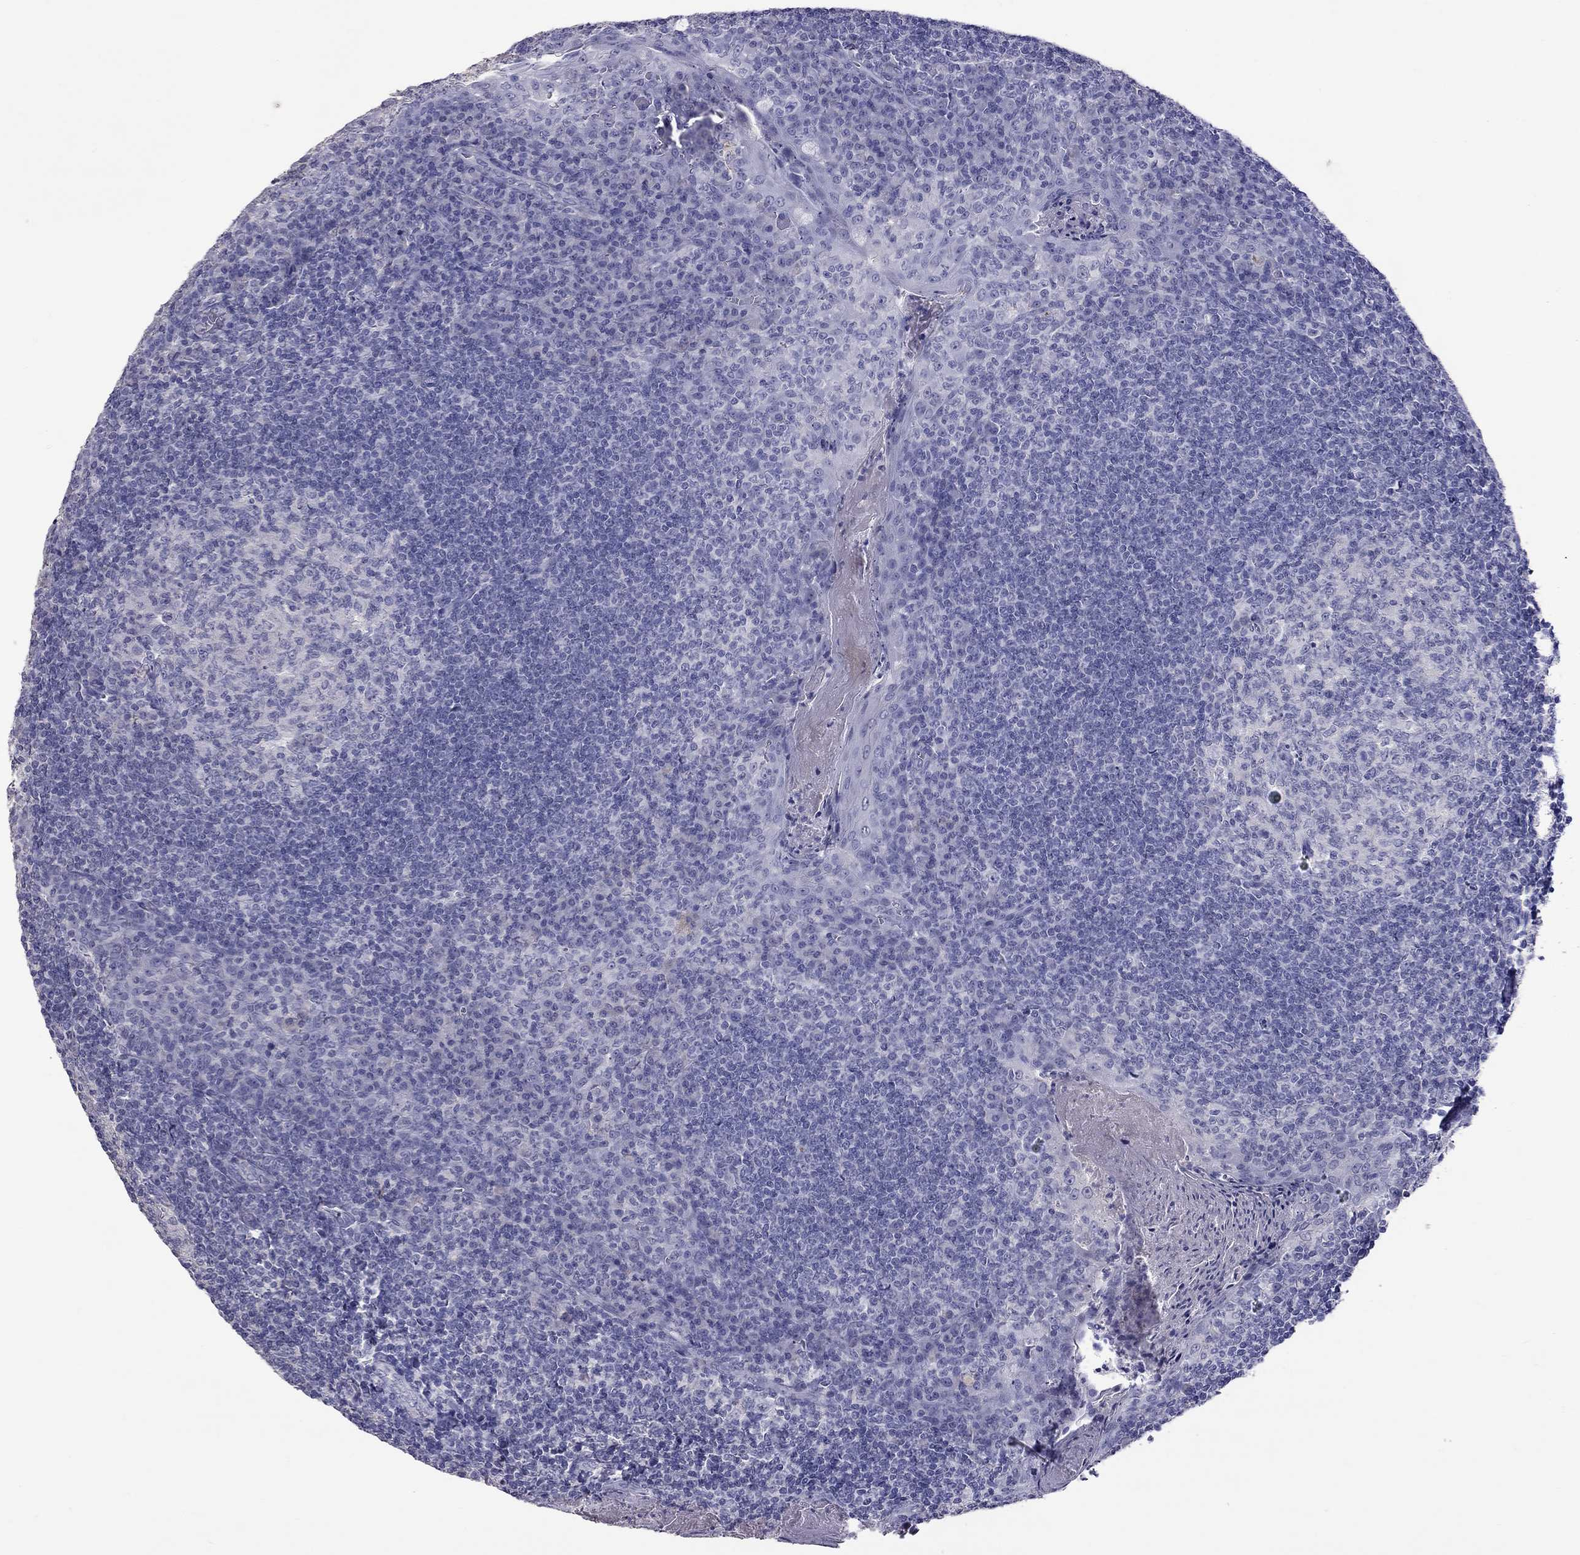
{"staining": {"intensity": "negative", "quantity": "none", "location": "none"}, "tissue": "tonsil", "cell_type": "Germinal center cells", "image_type": "normal", "snomed": [{"axis": "morphology", "description": "Normal tissue, NOS"}, {"axis": "topography", "description": "Tonsil"}], "caption": "The immunohistochemistry (IHC) micrograph has no significant positivity in germinal center cells of tonsil.", "gene": "CFAP91", "patient": {"sex": "female", "age": 13}}